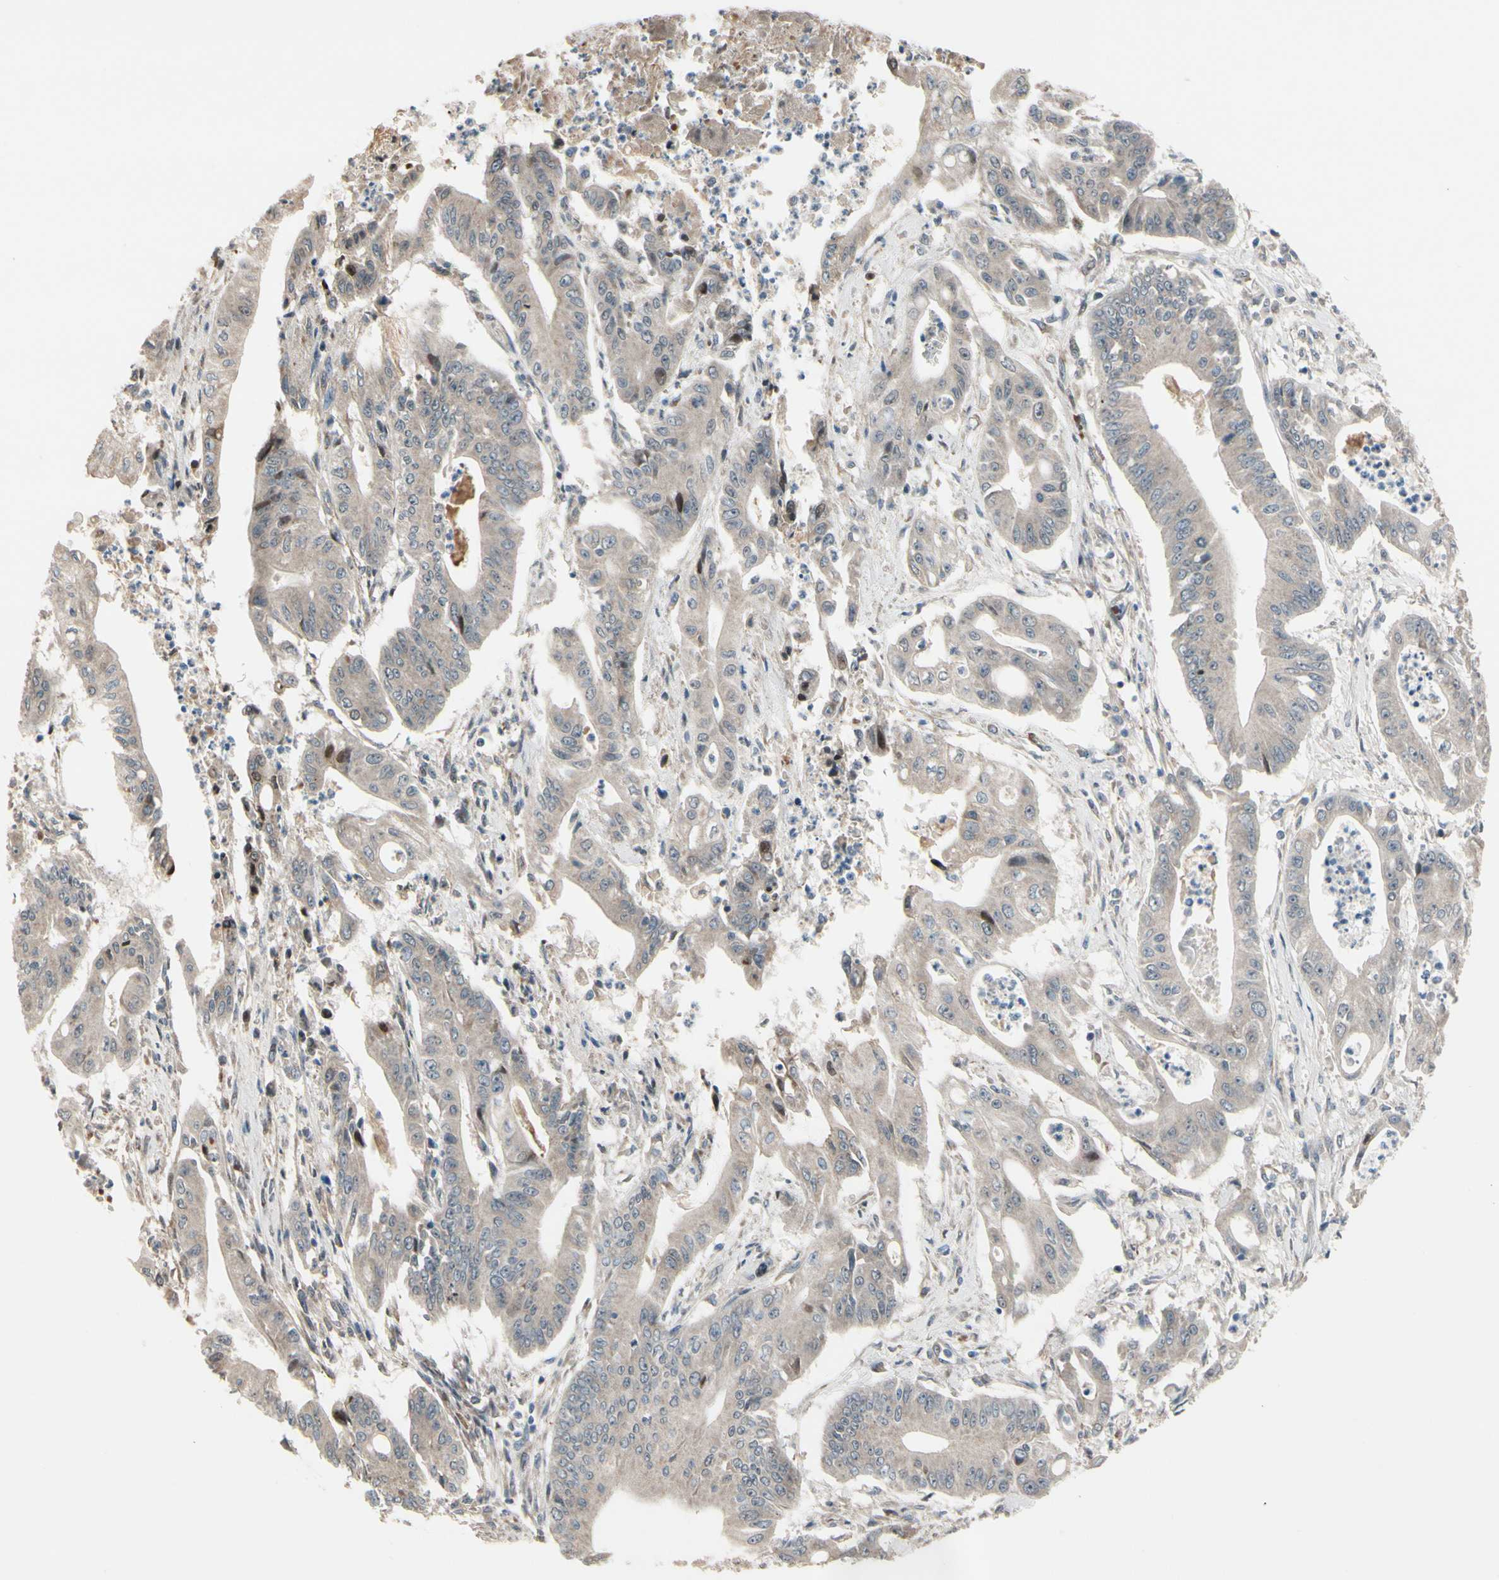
{"staining": {"intensity": "weak", "quantity": "<25%", "location": "cytoplasmic/membranous"}, "tissue": "pancreatic cancer", "cell_type": "Tumor cells", "image_type": "cancer", "snomed": [{"axis": "morphology", "description": "Normal tissue, NOS"}, {"axis": "topography", "description": "Lymph node"}], "caption": "DAB immunohistochemical staining of human pancreatic cancer exhibits no significant staining in tumor cells. (DAB (3,3'-diaminobenzidine) immunohistochemistry (IHC) with hematoxylin counter stain).", "gene": "SNX29", "patient": {"sex": "male", "age": 62}}